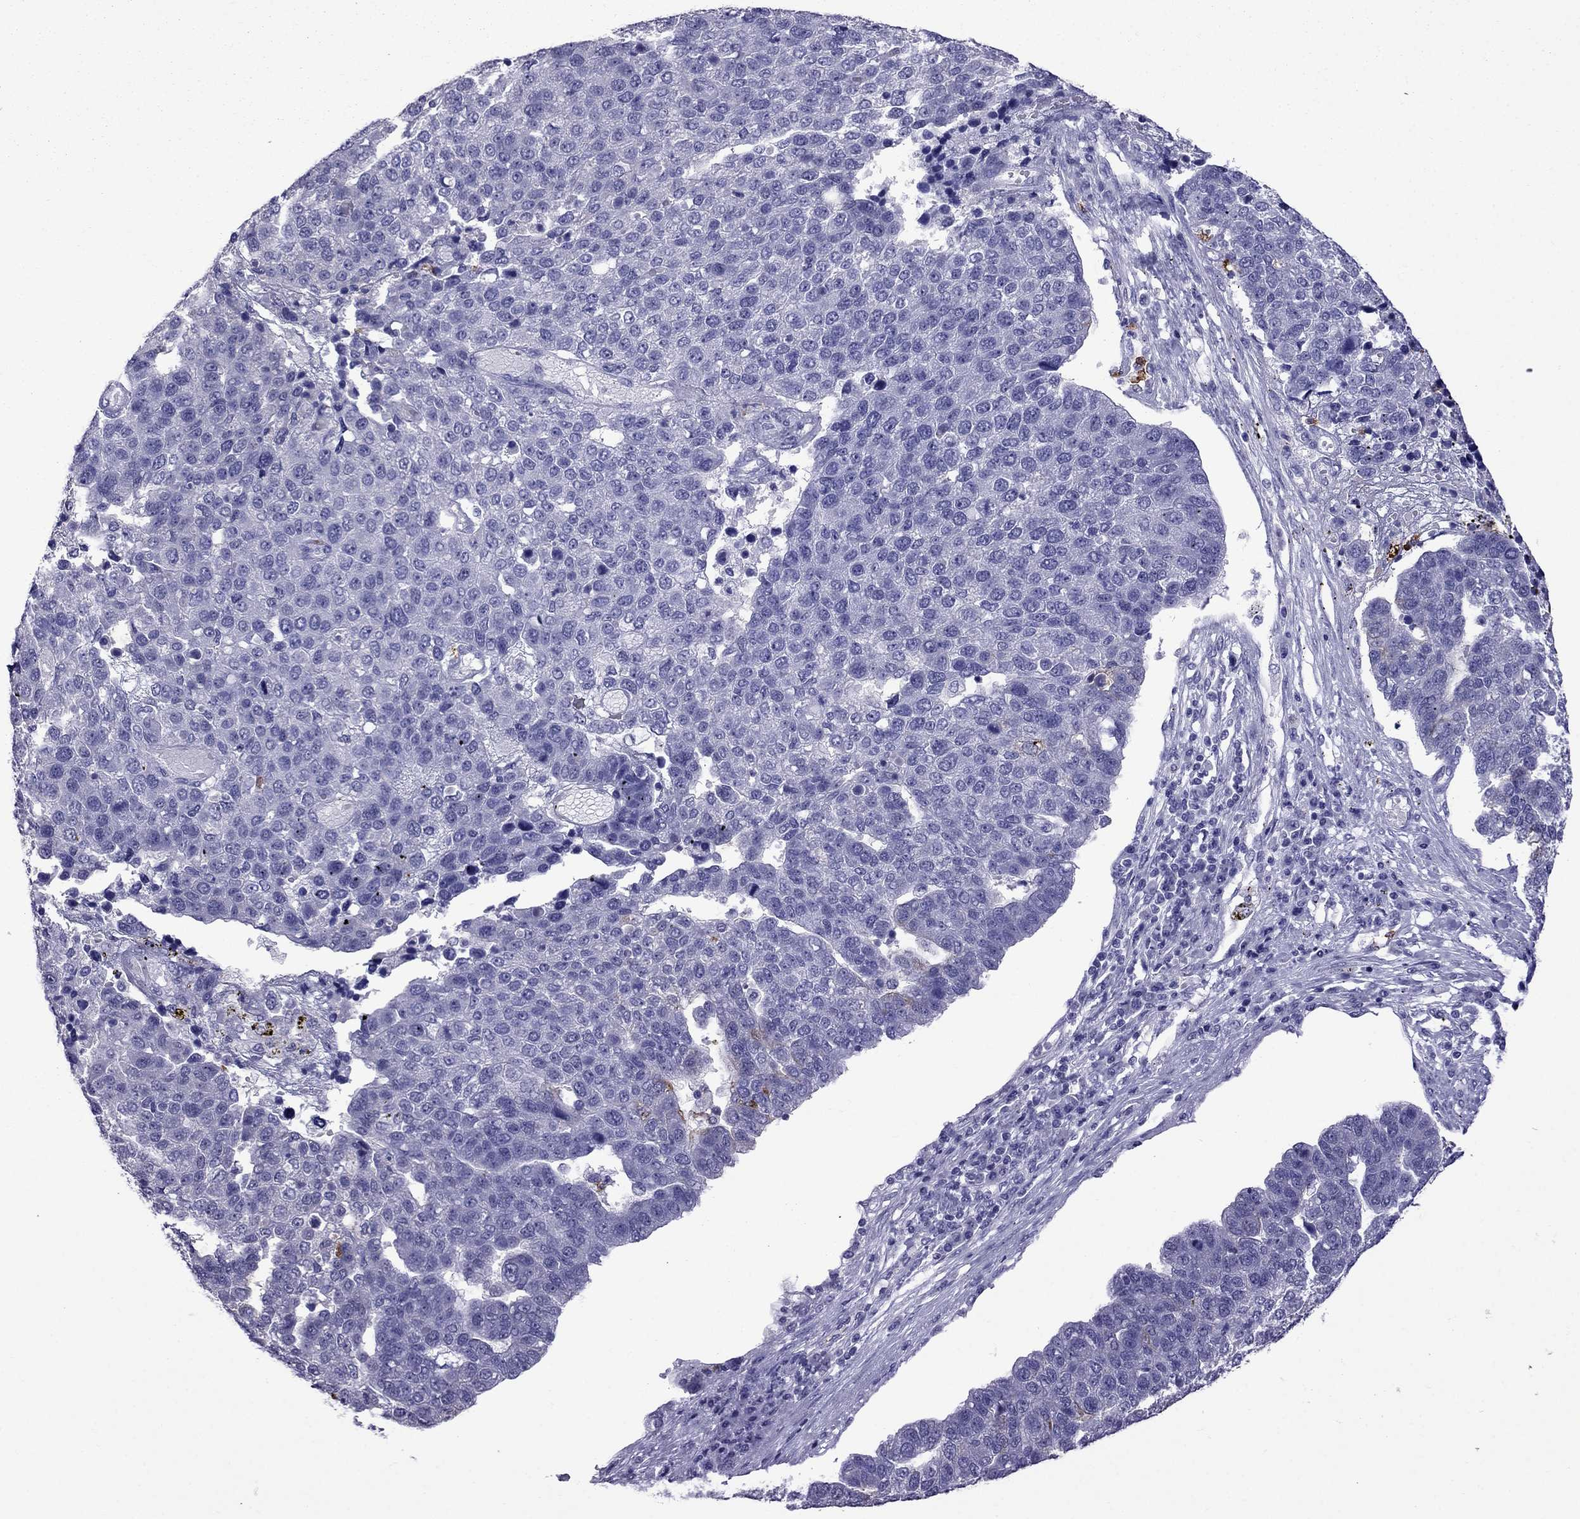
{"staining": {"intensity": "negative", "quantity": "none", "location": "none"}, "tissue": "pancreatic cancer", "cell_type": "Tumor cells", "image_type": "cancer", "snomed": [{"axis": "morphology", "description": "Adenocarcinoma, NOS"}, {"axis": "topography", "description": "Pancreas"}], "caption": "Immunohistochemical staining of human pancreatic cancer (adenocarcinoma) exhibits no significant positivity in tumor cells.", "gene": "OLFM4", "patient": {"sex": "female", "age": 61}}